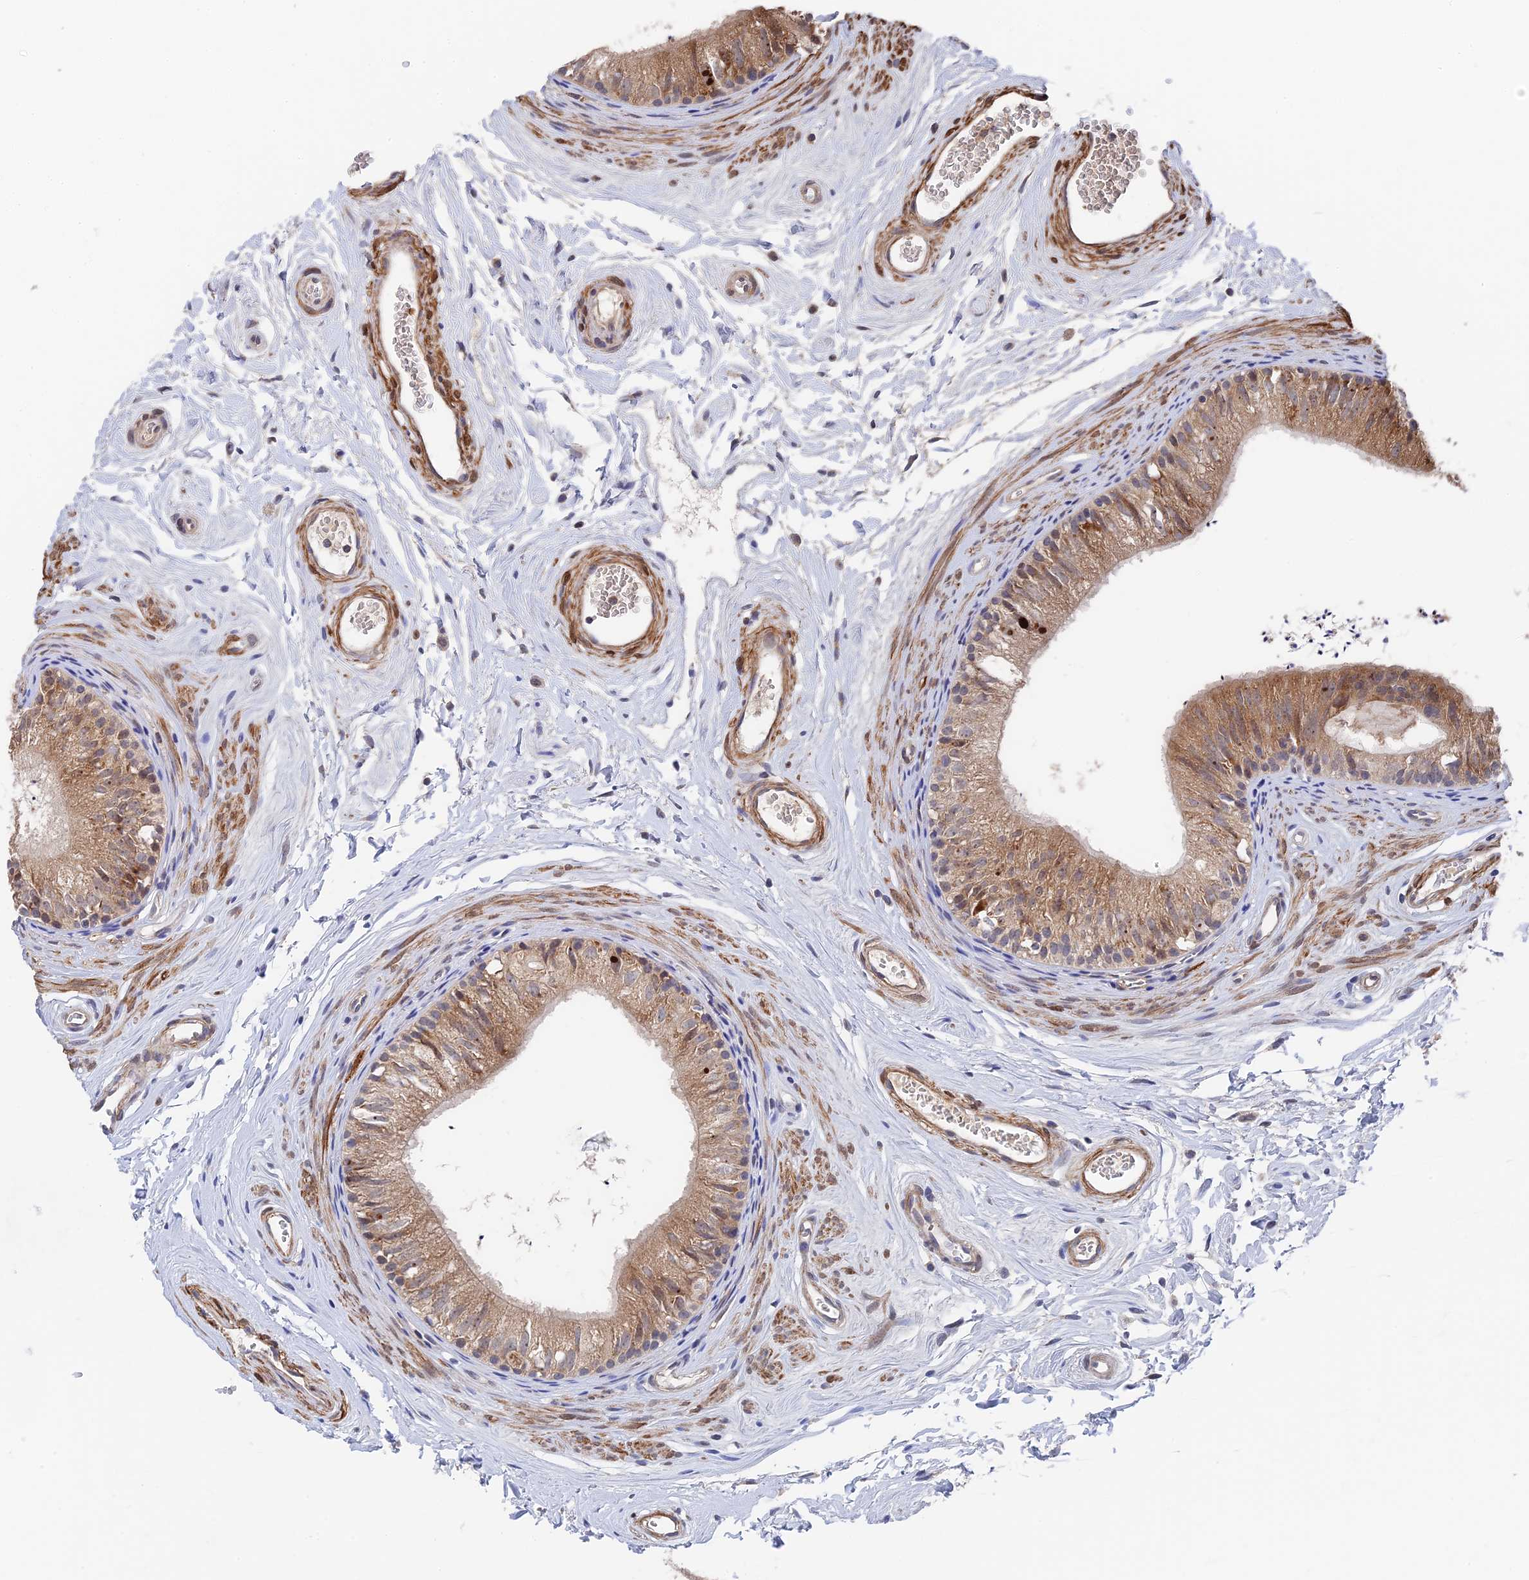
{"staining": {"intensity": "moderate", "quantity": ">75%", "location": "cytoplasmic/membranous"}, "tissue": "epididymis", "cell_type": "Glandular cells", "image_type": "normal", "snomed": [{"axis": "morphology", "description": "Normal tissue, NOS"}, {"axis": "topography", "description": "Epididymis"}], "caption": "This histopathology image demonstrates immunohistochemistry (IHC) staining of normal human epididymis, with medium moderate cytoplasmic/membranous positivity in approximately >75% of glandular cells.", "gene": "ZNF320", "patient": {"sex": "male", "age": 56}}